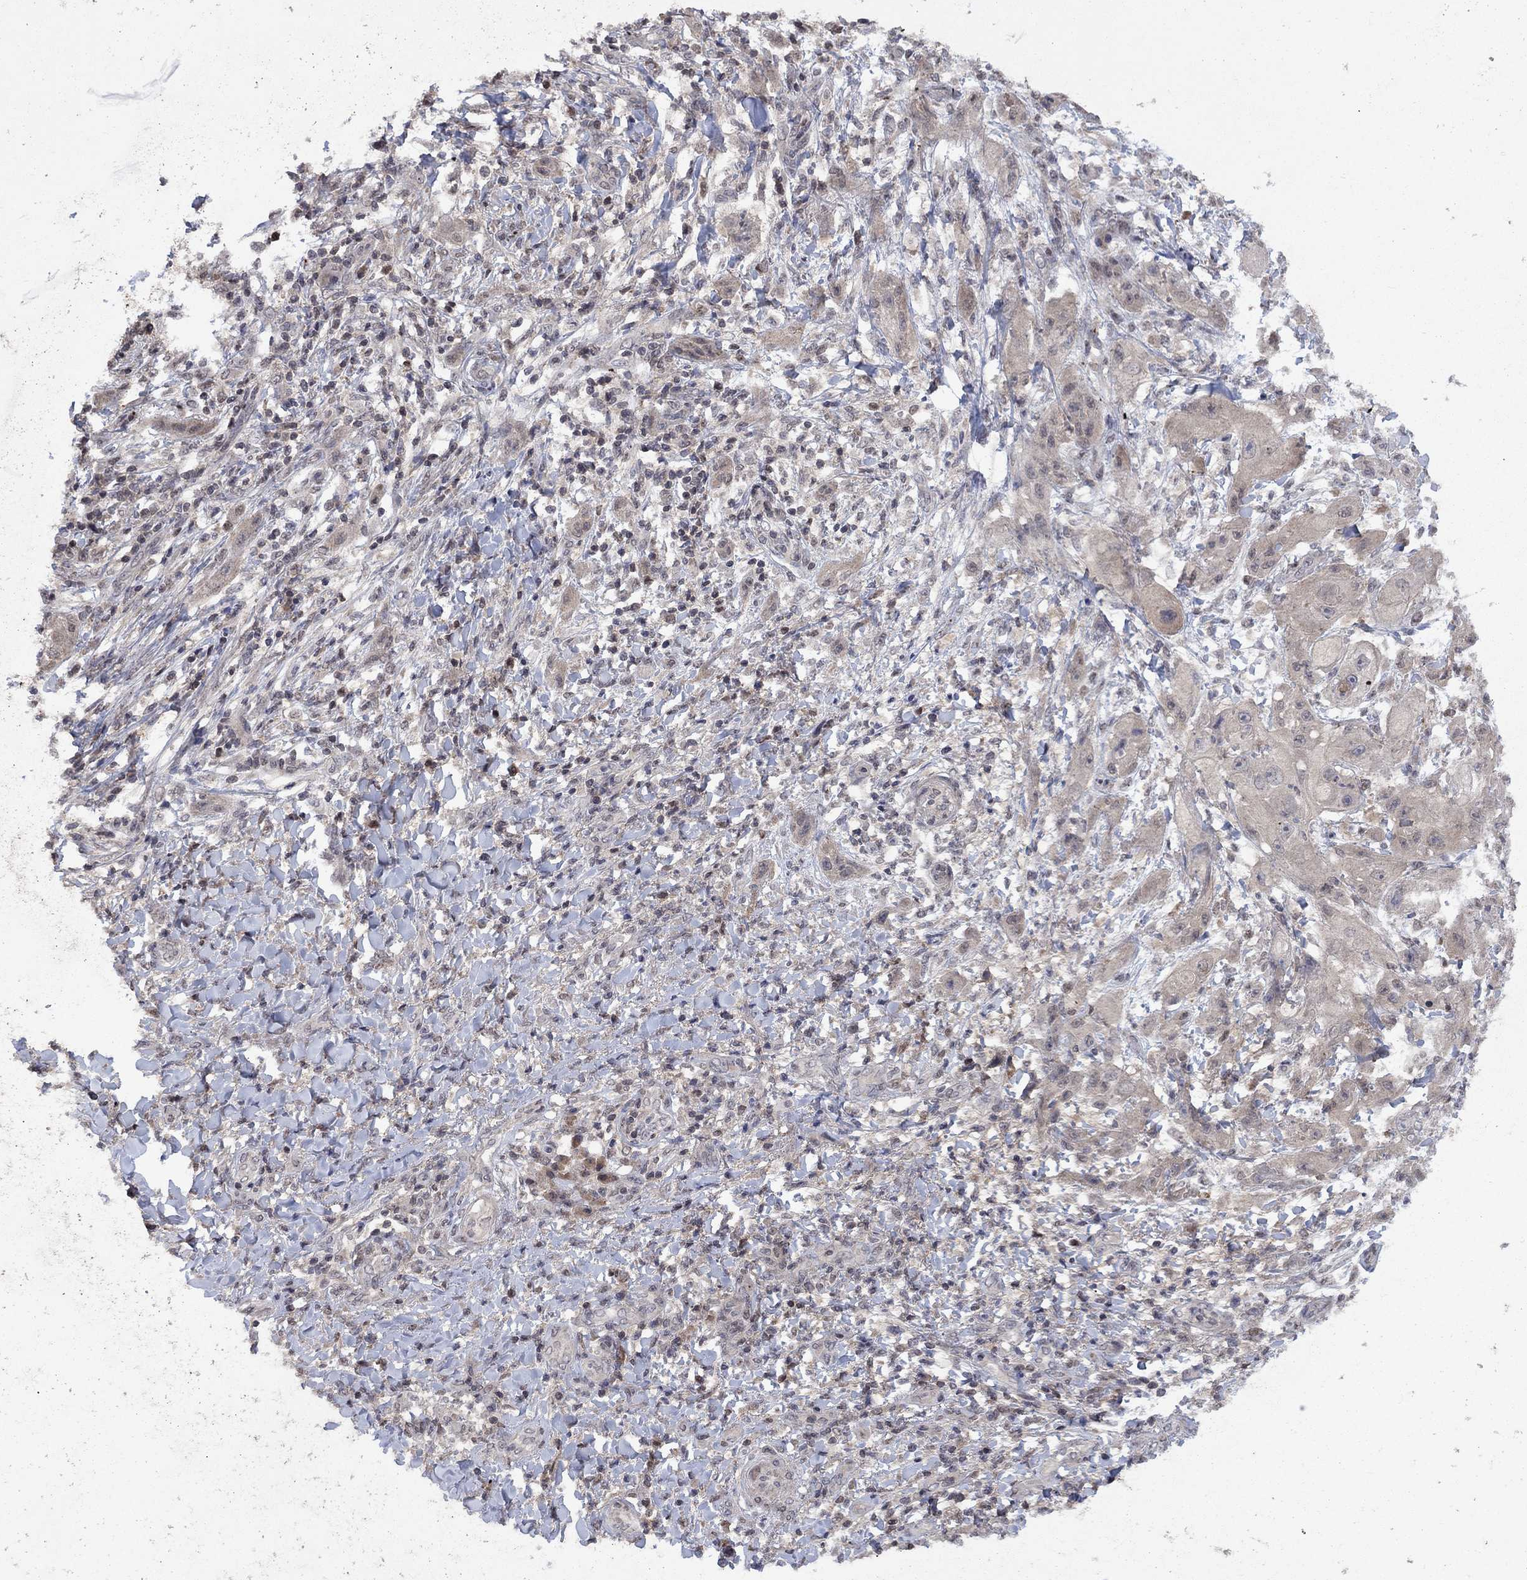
{"staining": {"intensity": "negative", "quantity": "none", "location": "none"}, "tissue": "skin cancer", "cell_type": "Tumor cells", "image_type": "cancer", "snomed": [{"axis": "morphology", "description": "Squamous cell carcinoma, NOS"}, {"axis": "topography", "description": "Skin"}], "caption": "Protein analysis of skin cancer (squamous cell carcinoma) displays no significant staining in tumor cells.", "gene": "IAH1", "patient": {"sex": "male", "age": 62}}